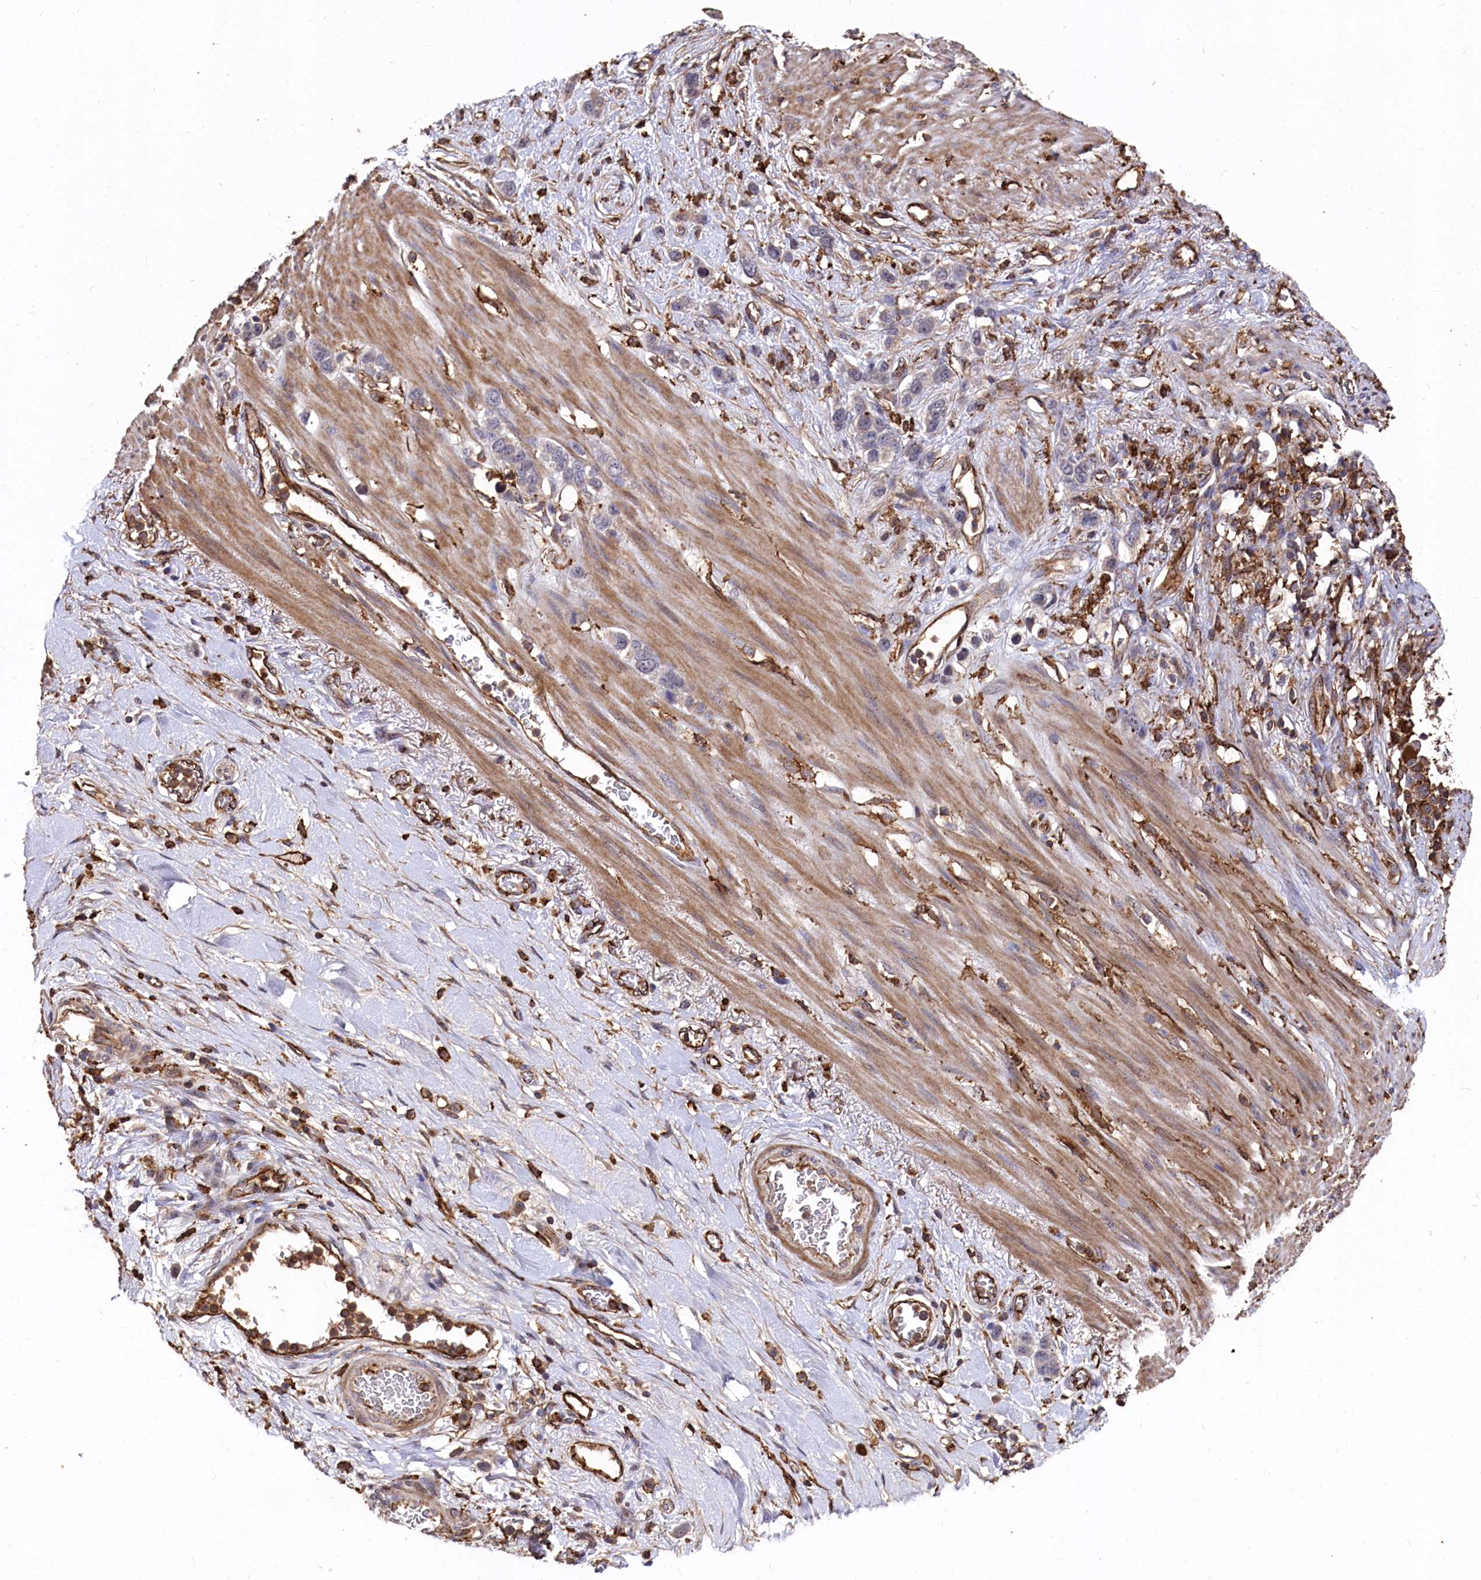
{"staining": {"intensity": "negative", "quantity": "none", "location": "none"}, "tissue": "stomach cancer", "cell_type": "Tumor cells", "image_type": "cancer", "snomed": [{"axis": "morphology", "description": "Adenocarcinoma, NOS"}, {"axis": "morphology", "description": "Adenocarcinoma, High grade"}, {"axis": "topography", "description": "Stomach, upper"}, {"axis": "topography", "description": "Stomach, lower"}], "caption": "IHC of human stomach cancer reveals no staining in tumor cells.", "gene": "PLEKHO2", "patient": {"sex": "female", "age": 65}}